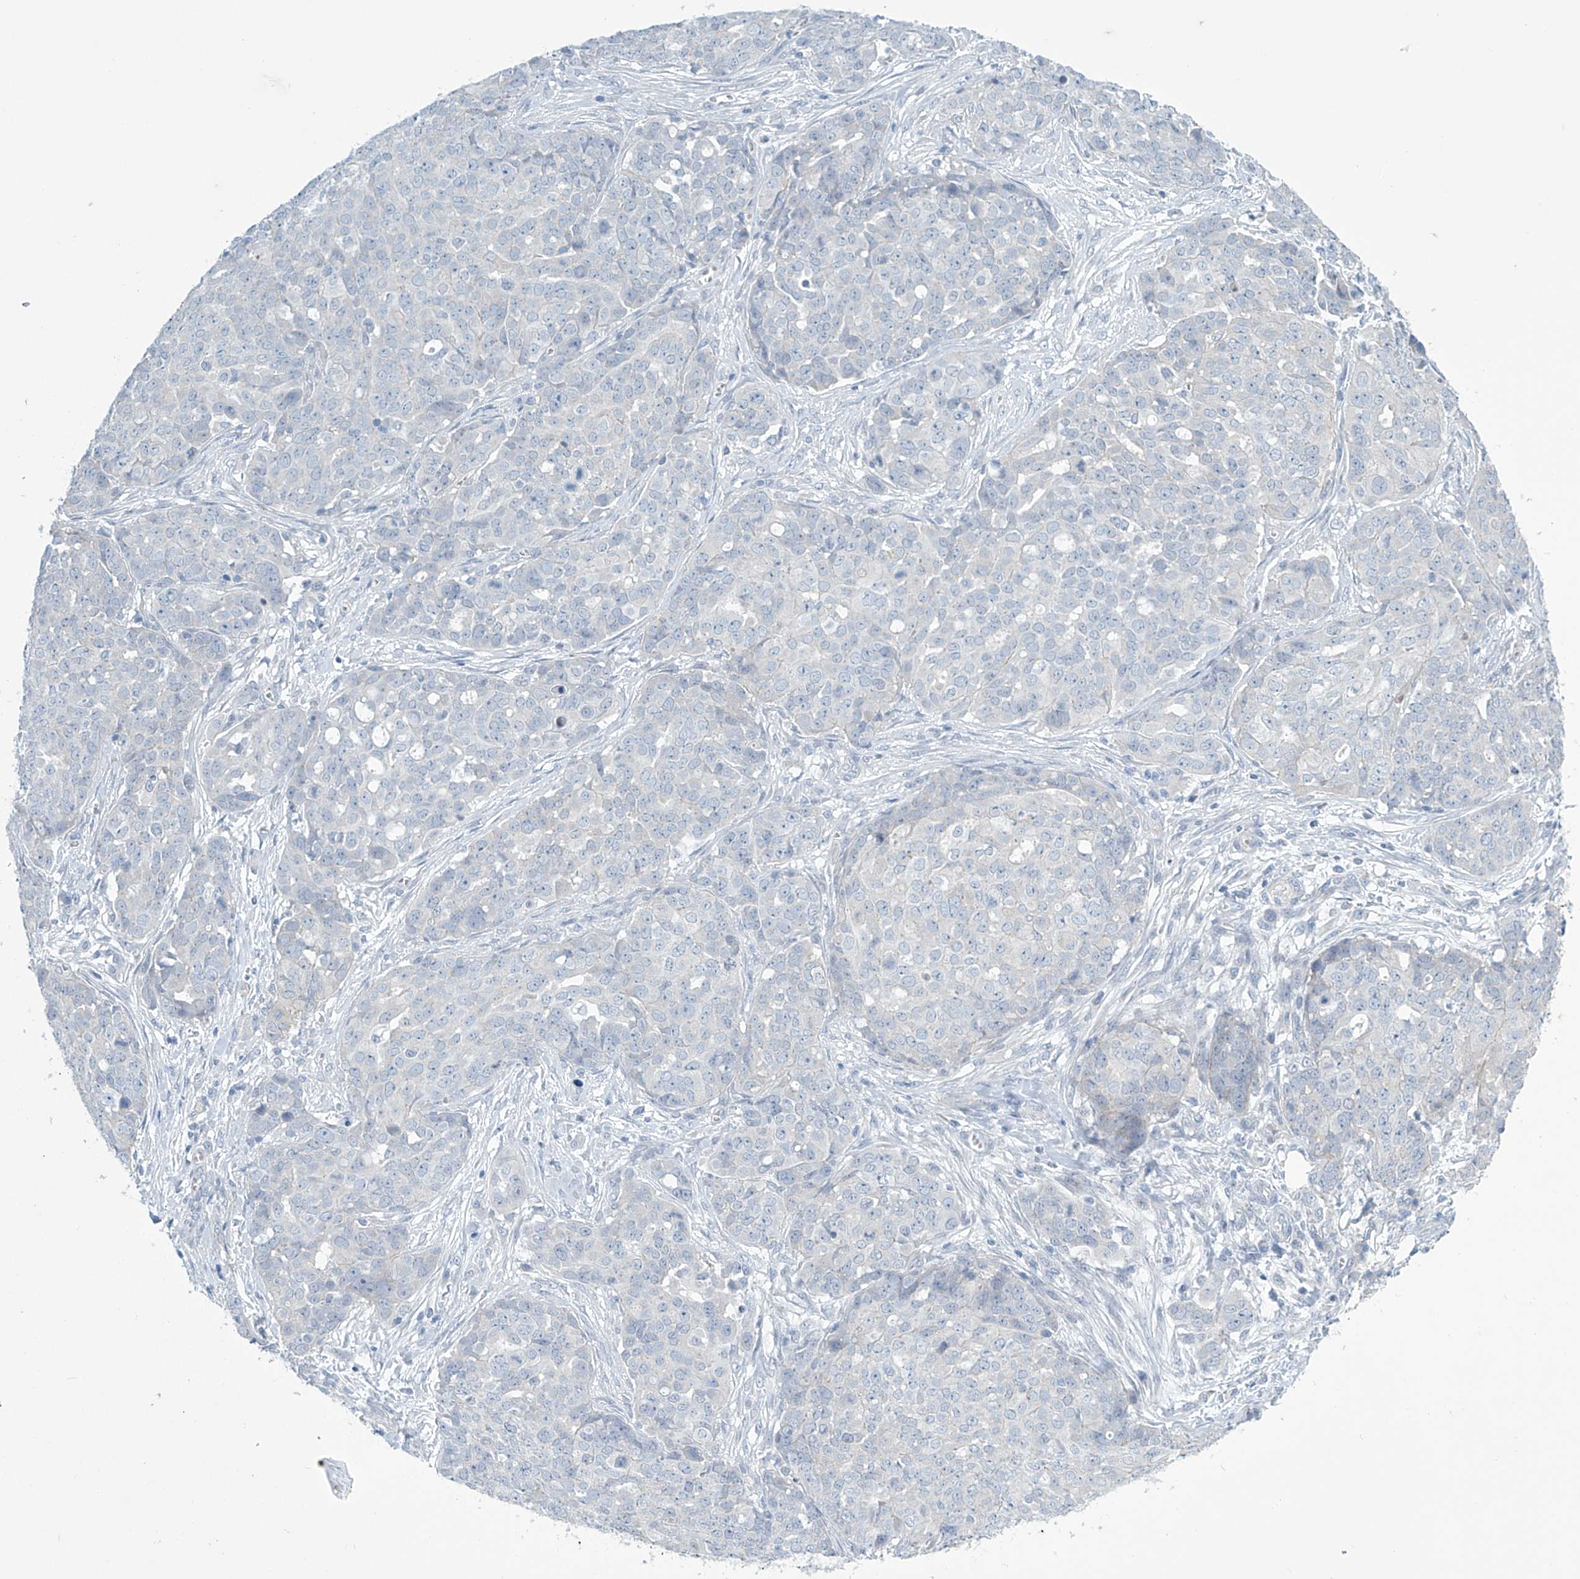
{"staining": {"intensity": "negative", "quantity": "none", "location": "none"}, "tissue": "ovarian cancer", "cell_type": "Tumor cells", "image_type": "cancer", "snomed": [{"axis": "morphology", "description": "Cystadenocarcinoma, serous, NOS"}, {"axis": "topography", "description": "Soft tissue"}, {"axis": "topography", "description": "Ovary"}], "caption": "Tumor cells show no significant expression in serous cystadenocarcinoma (ovarian). (DAB (3,3'-diaminobenzidine) immunohistochemistry (IHC), high magnification).", "gene": "SLC35A5", "patient": {"sex": "female", "age": 57}}